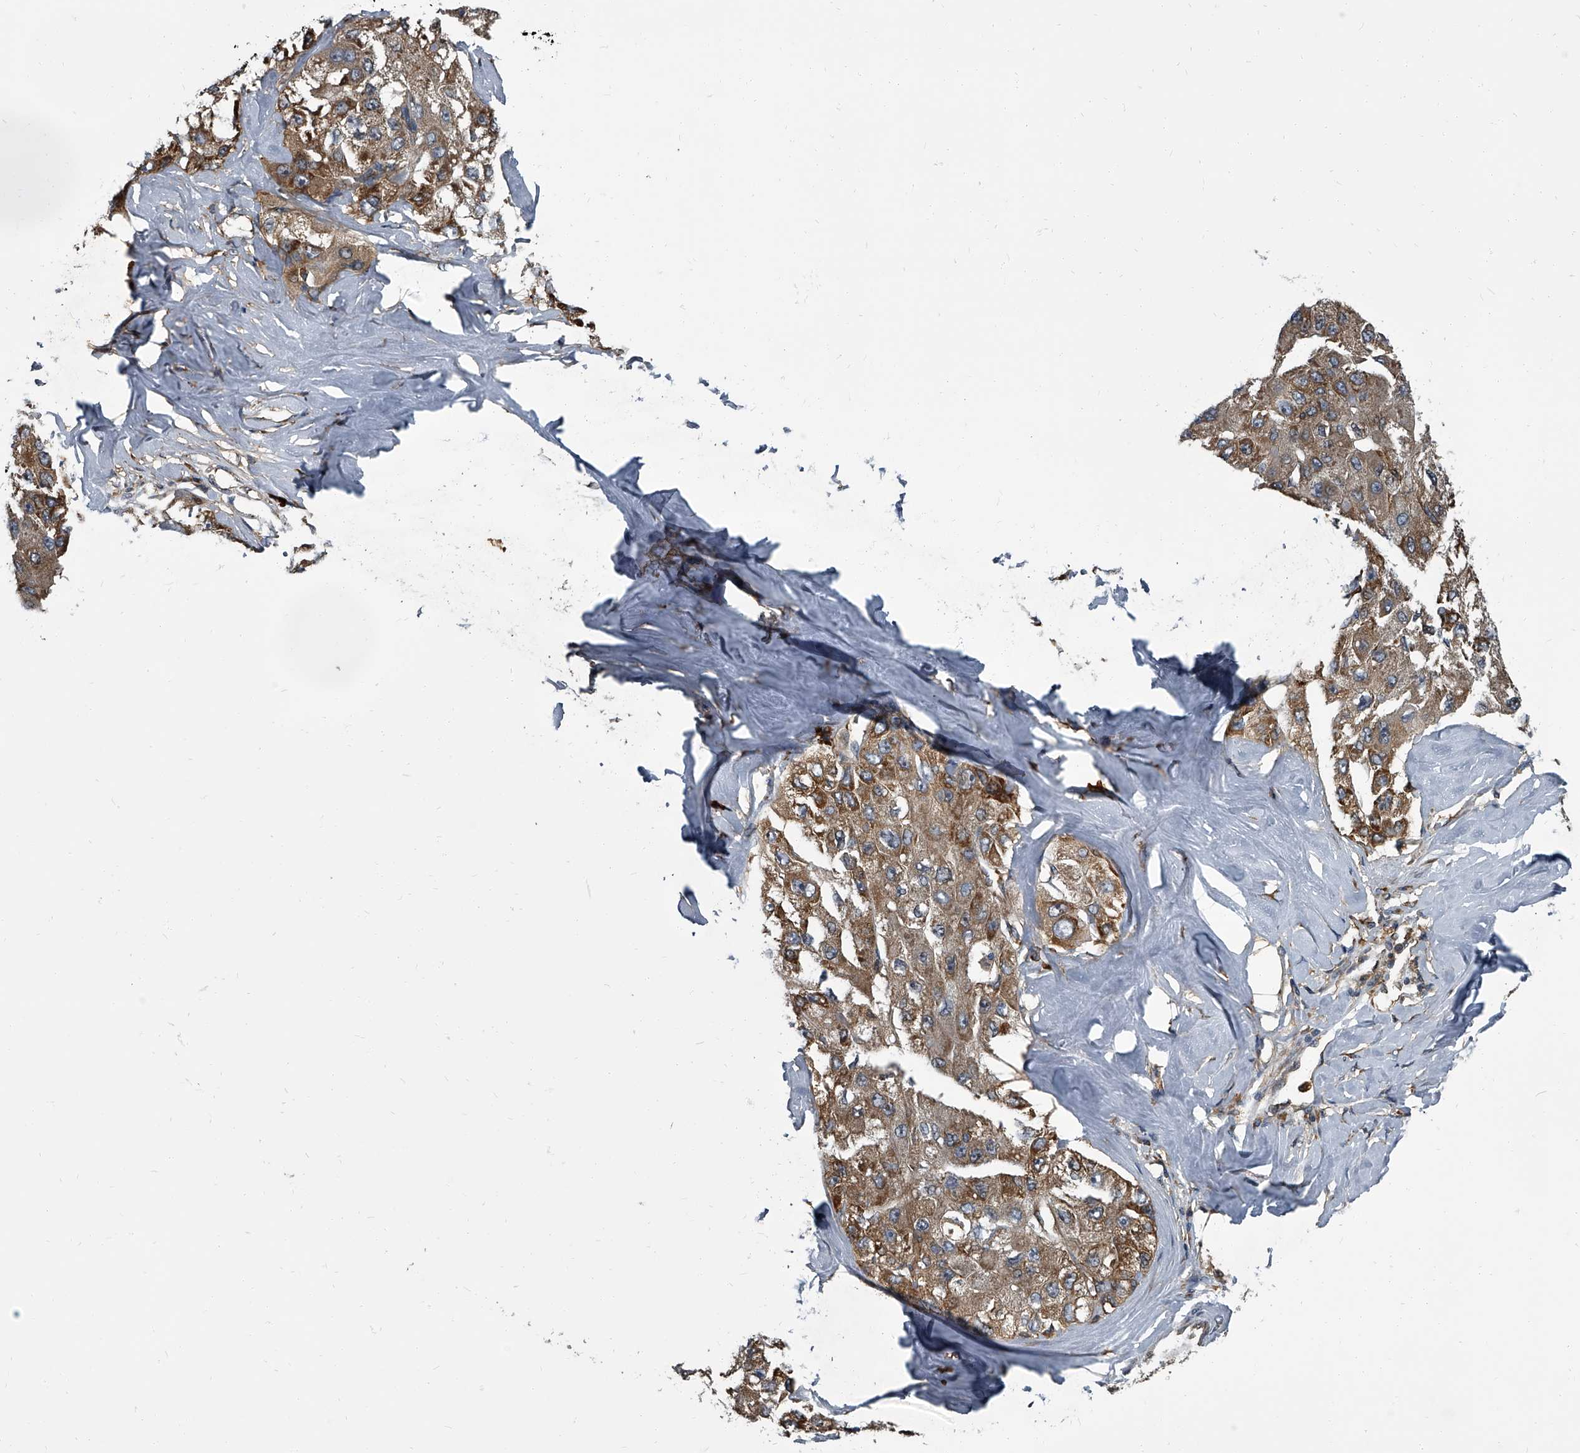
{"staining": {"intensity": "moderate", "quantity": ">75%", "location": "cytoplasmic/membranous"}, "tissue": "liver cancer", "cell_type": "Tumor cells", "image_type": "cancer", "snomed": [{"axis": "morphology", "description": "Carcinoma, Hepatocellular, NOS"}, {"axis": "topography", "description": "Liver"}], "caption": "This photomicrograph demonstrates liver cancer stained with immunohistochemistry to label a protein in brown. The cytoplasmic/membranous of tumor cells show moderate positivity for the protein. Nuclei are counter-stained blue.", "gene": "CDV3", "patient": {"sex": "male", "age": 80}}